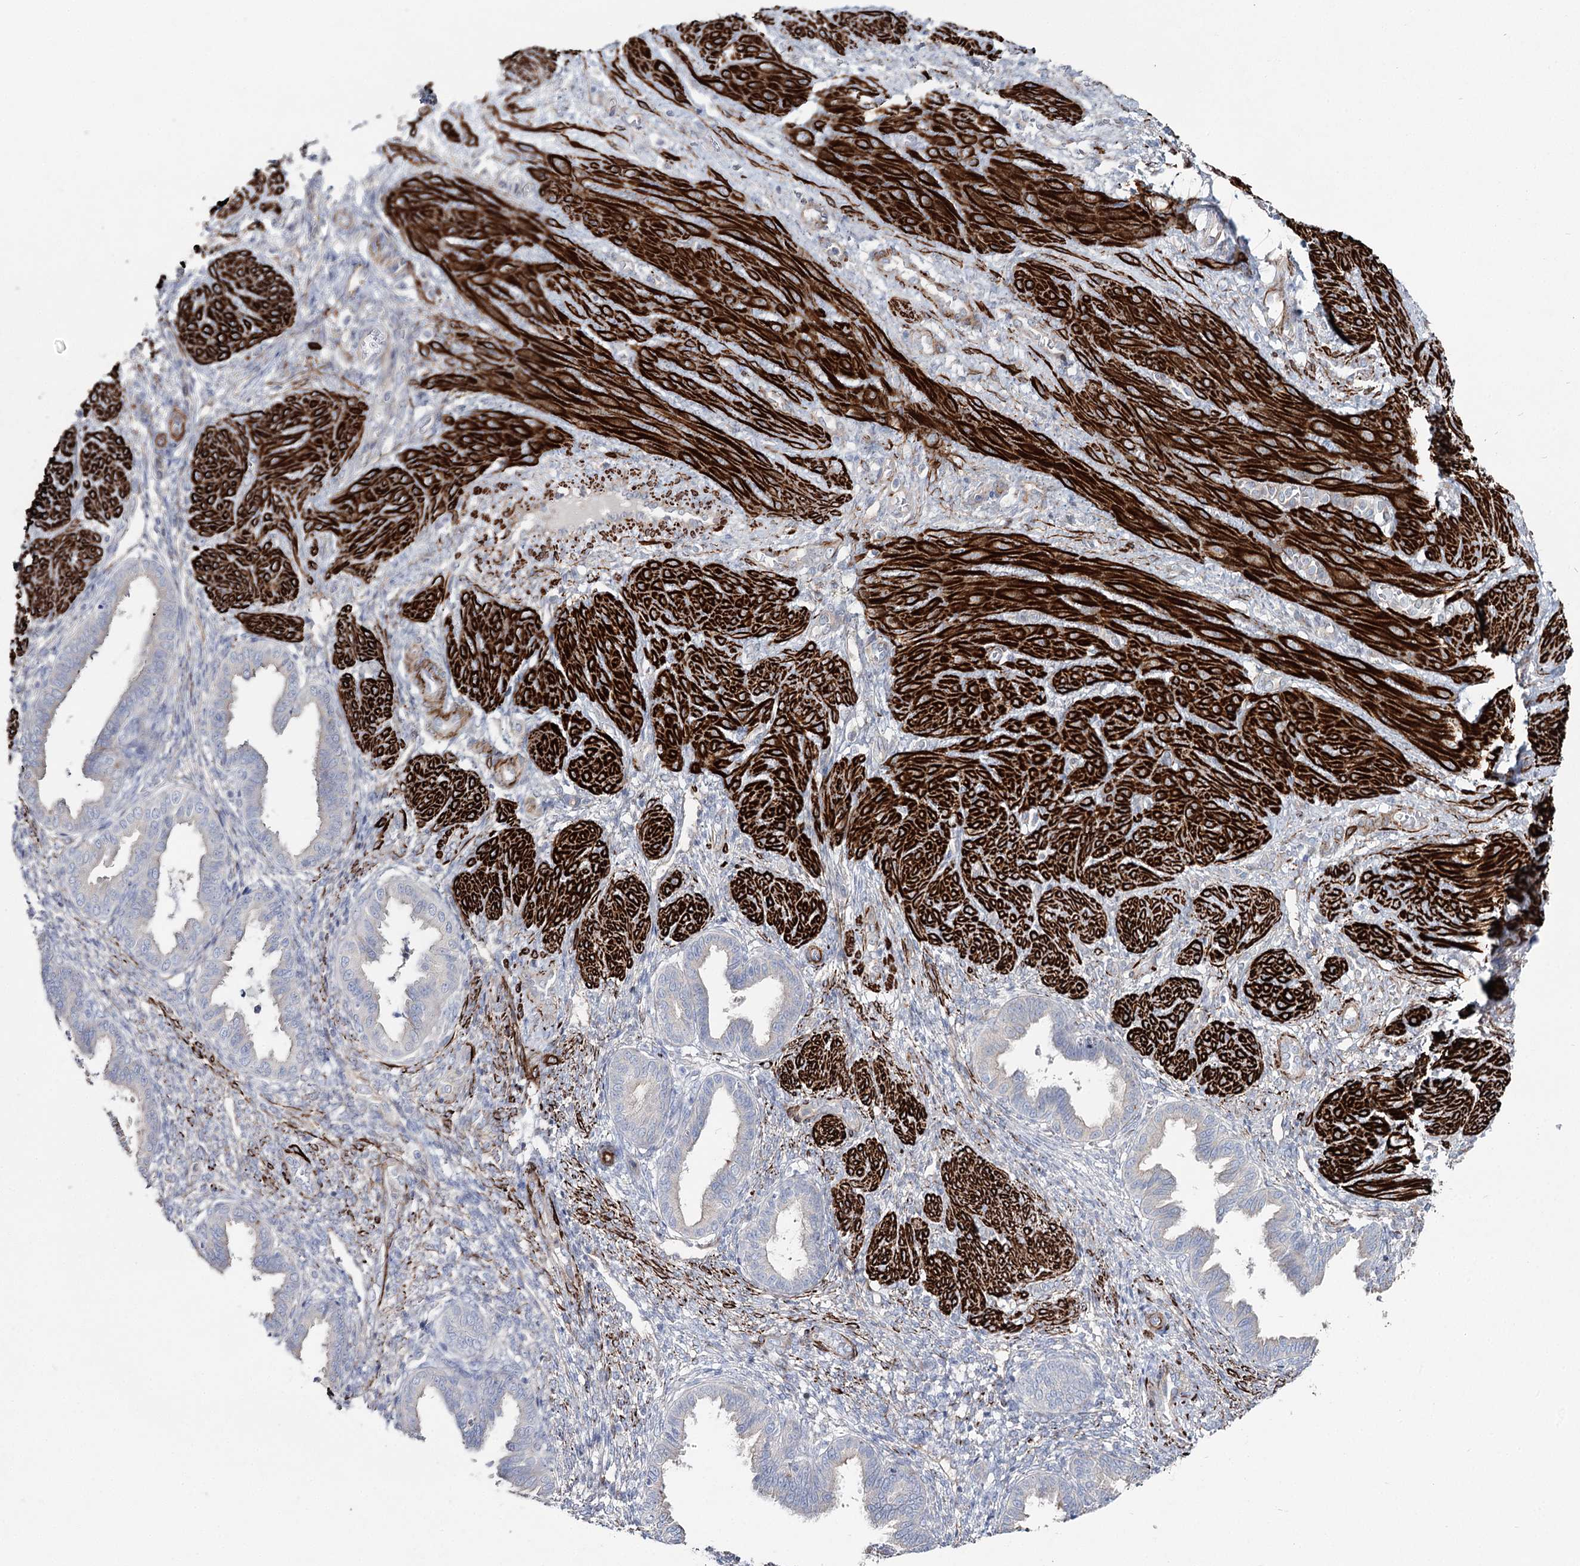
{"staining": {"intensity": "negative", "quantity": "none", "location": "none"}, "tissue": "endometrium", "cell_type": "Cells in endometrial stroma", "image_type": "normal", "snomed": [{"axis": "morphology", "description": "Normal tissue, NOS"}, {"axis": "topography", "description": "Endometrium"}], "caption": "Cells in endometrial stroma are negative for brown protein staining in benign endometrium. Nuclei are stained in blue.", "gene": "SUMF1", "patient": {"sex": "female", "age": 33}}